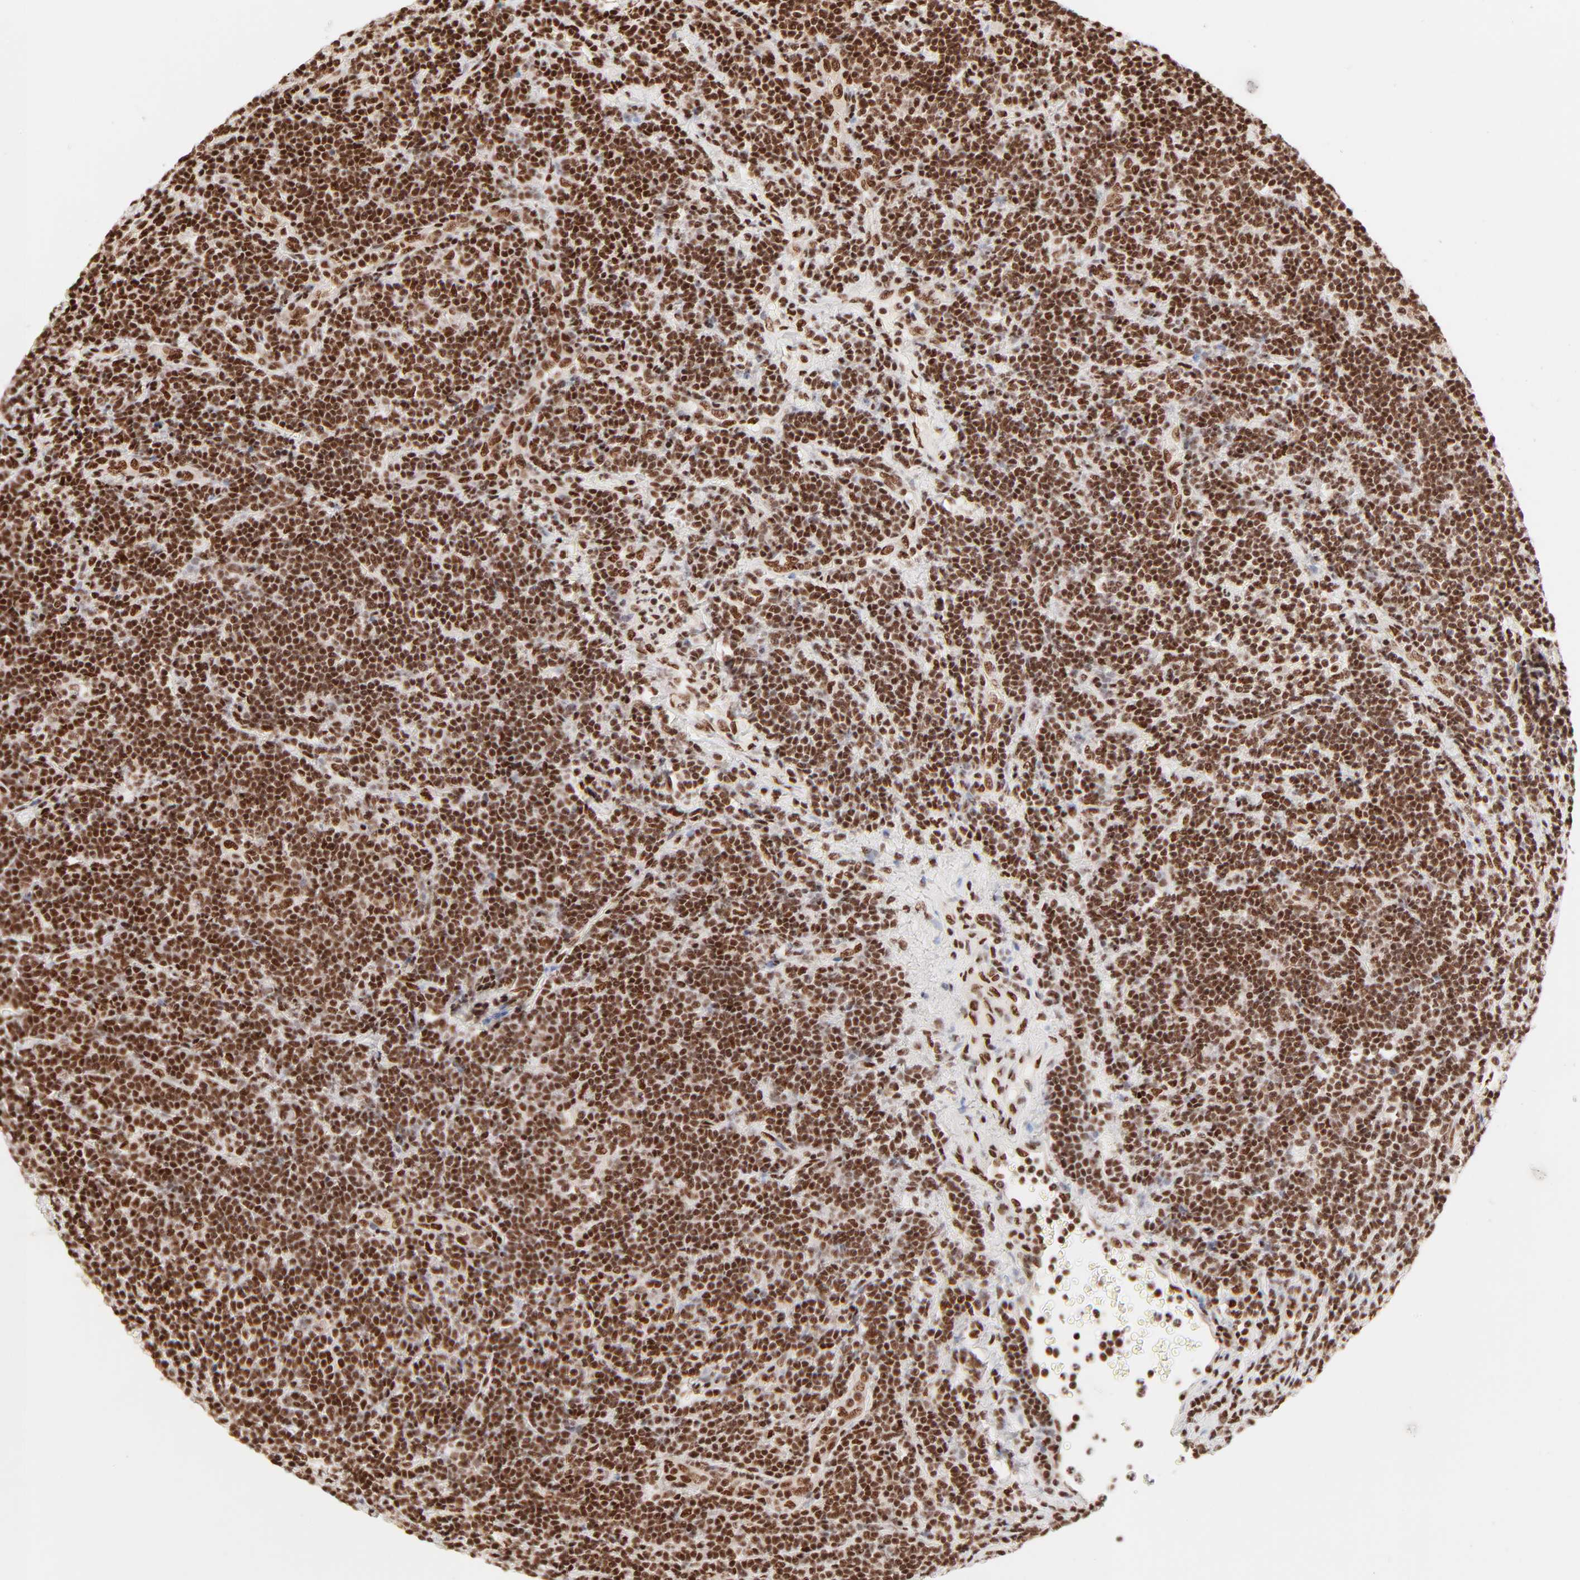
{"staining": {"intensity": "strong", "quantity": ">75%", "location": "nuclear"}, "tissue": "lymphoma", "cell_type": "Tumor cells", "image_type": "cancer", "snomed": [{"axis": "morphology", "description": "Malignant lymphoma, non-Hodgkin's type, Low grade"}, {"axis": "topography", "description": "Lymph node"}], "caption": "The photomicrograph exhibits staining of lymphoma, revealing strong nuclear protein expression (brown color) within tumor cells. The protein of interest is shown in brown color, while the nuclei are stained blue.", "gene": "TARDBP", "patient": {"sex": "male", "age": 70}}